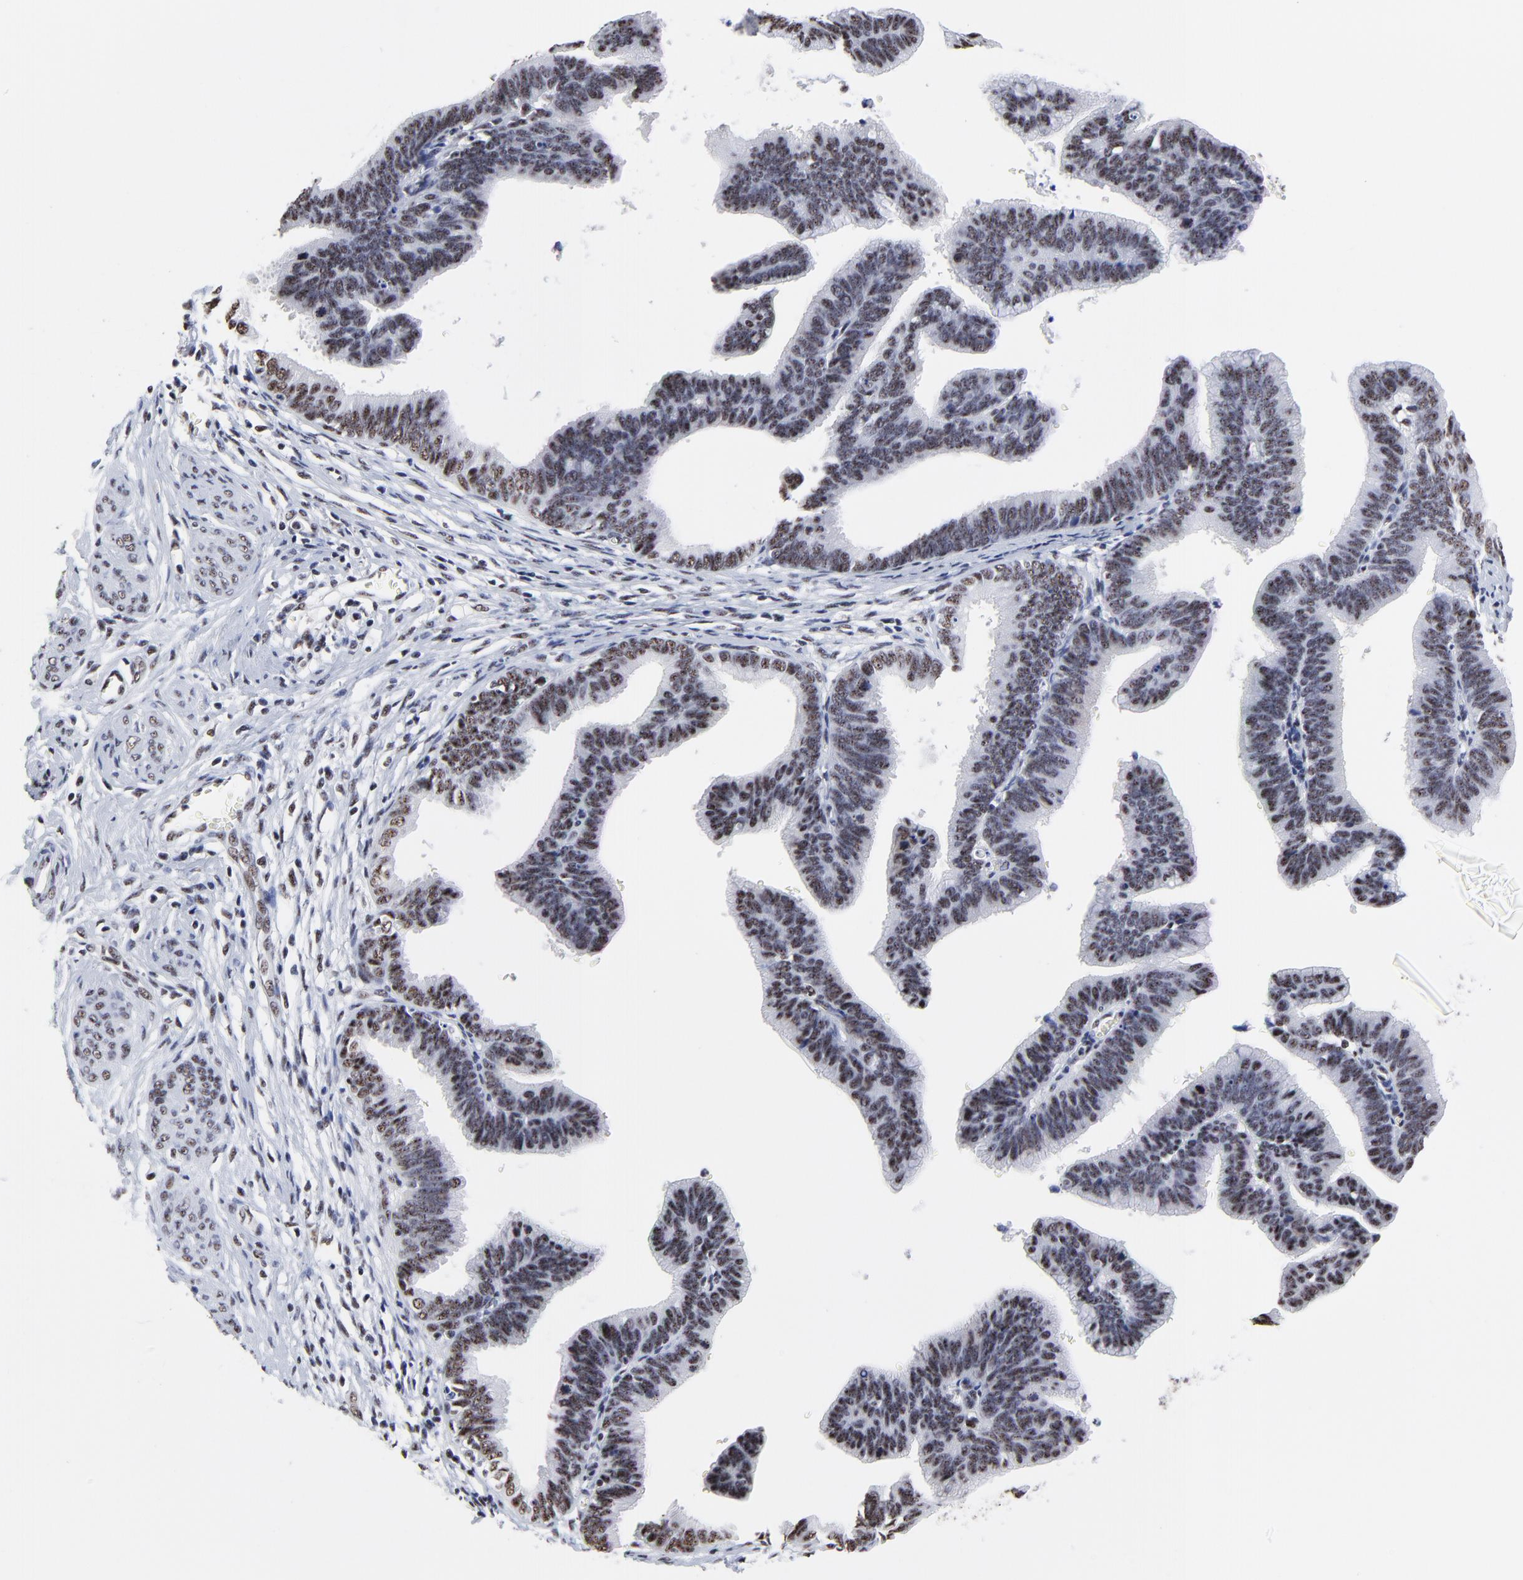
{"staining": {"intensity": "weak", "quantity": "25%-75%", "location": "nuclear"}, "tissue": "cervical cancer", "cell_type": "Tumor cells", "image_type": "cancer", "snomed": [{"axis": "morphology", "description": "Adenocarcinoma, NOS"}, {"axis": "topography", "description": "Cervix"}], "caption": "Cervical cancer was stained to show a protein in brown. There is low levels of weak nuclear staining in approximately 25%-75% of tumor cells. The staining is performed using DAB brown chromogen to label protein expression. The nuclei are counter-stained blue using hematoxylin.", "gene": "MBD4", "patient": {"sex": "female", "age": 47}}